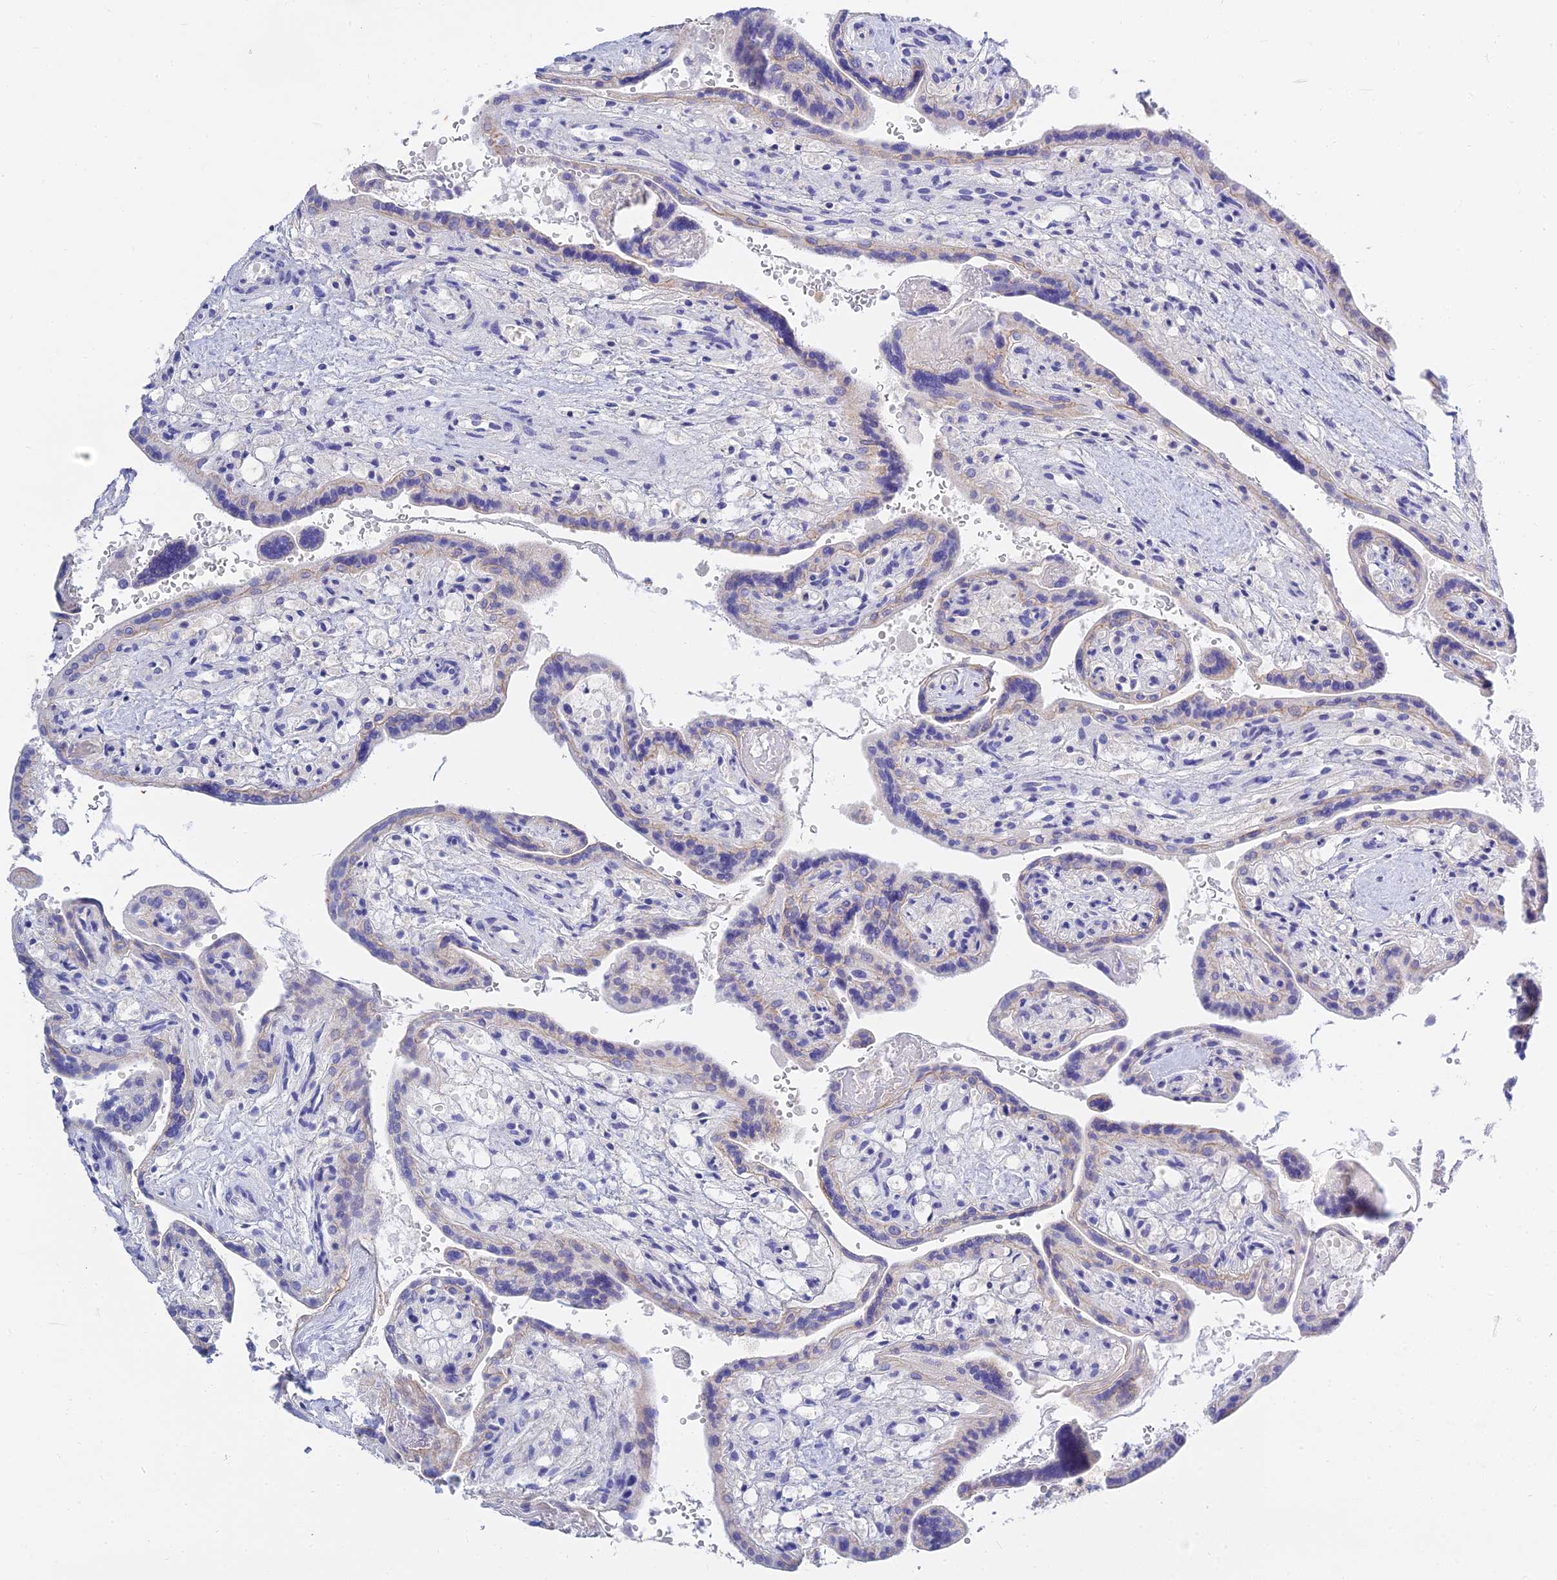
{"staining": {"intensity": "weak", "quantity": "<25%", "location": "nuclear"}, "tissue": "placenta", "cell_type": "Trophoblastic cells", "image_type": "normal", "snomed": [{"axis": "morphology", "description": "Normal tissue, NOS"}, {"axis": "topography", "description": "Placenta"}], "caption": "Immunohistochemistry (IHC) of benign human placenta shows no positivity in trophoblastic cells.", "gene": "HOXB1", "patient": {"sex": "female", "age": 37}}